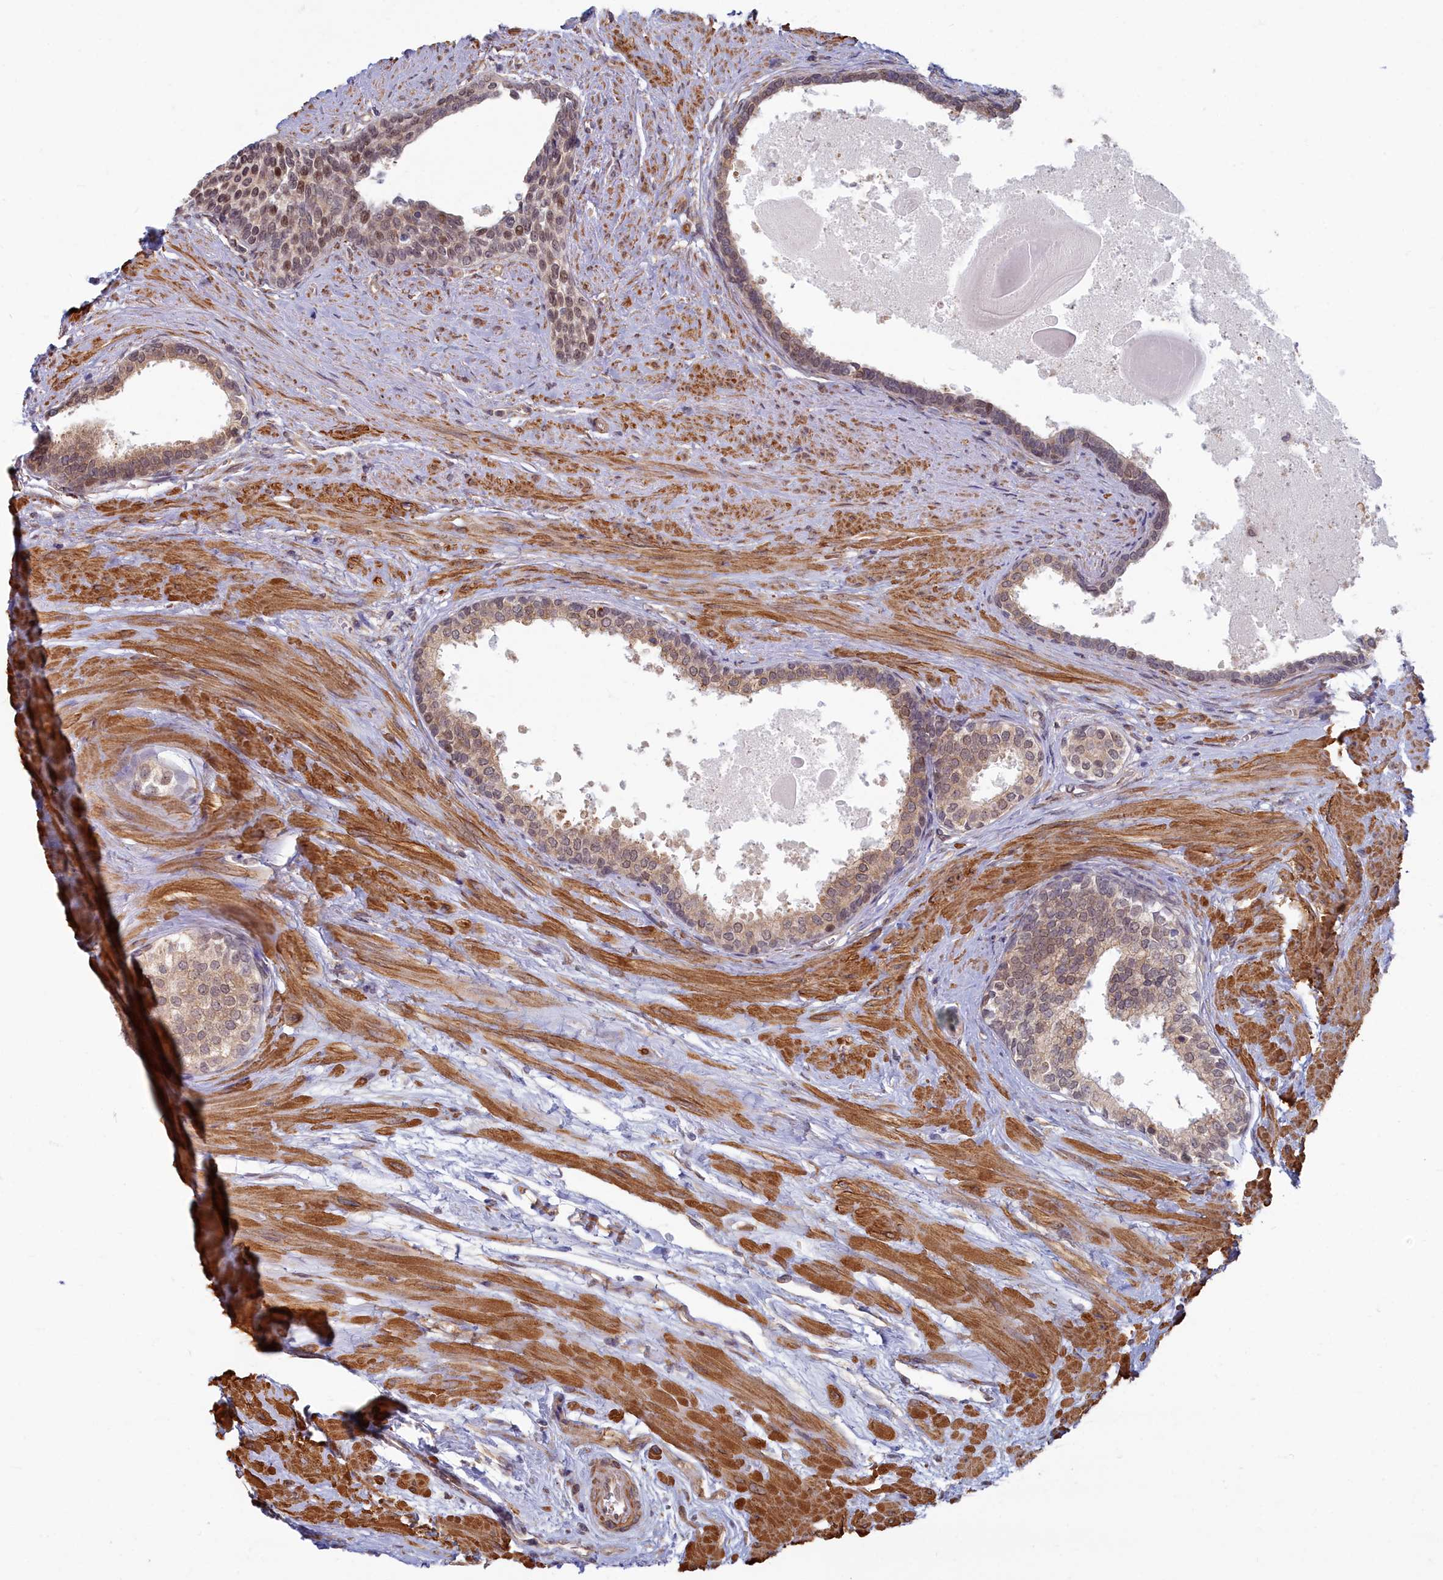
{"staining": {"intensity": "moderate", "quantity": "25%-75%", "location": "cytoplasmic/membranous,nuclear"}, "tissue": "prostate", "cell_type": "Glandular cells", "image_type": "normal", "snomed": [{"axis": "morphology", "description": "Normal tissue, NOS"}, {"axis": "topography", "description": "Prostate"}], "caption": "A micrograph of prostate stained for a protein reveals moderate cytoplasmic/membranous,nuclear brown staining in glandular cells. The protein of interest is shown in brown color, while the nuclei are stained blue.", "gene": "MAK16", "patient": {"sex": "male", "age": 57}}